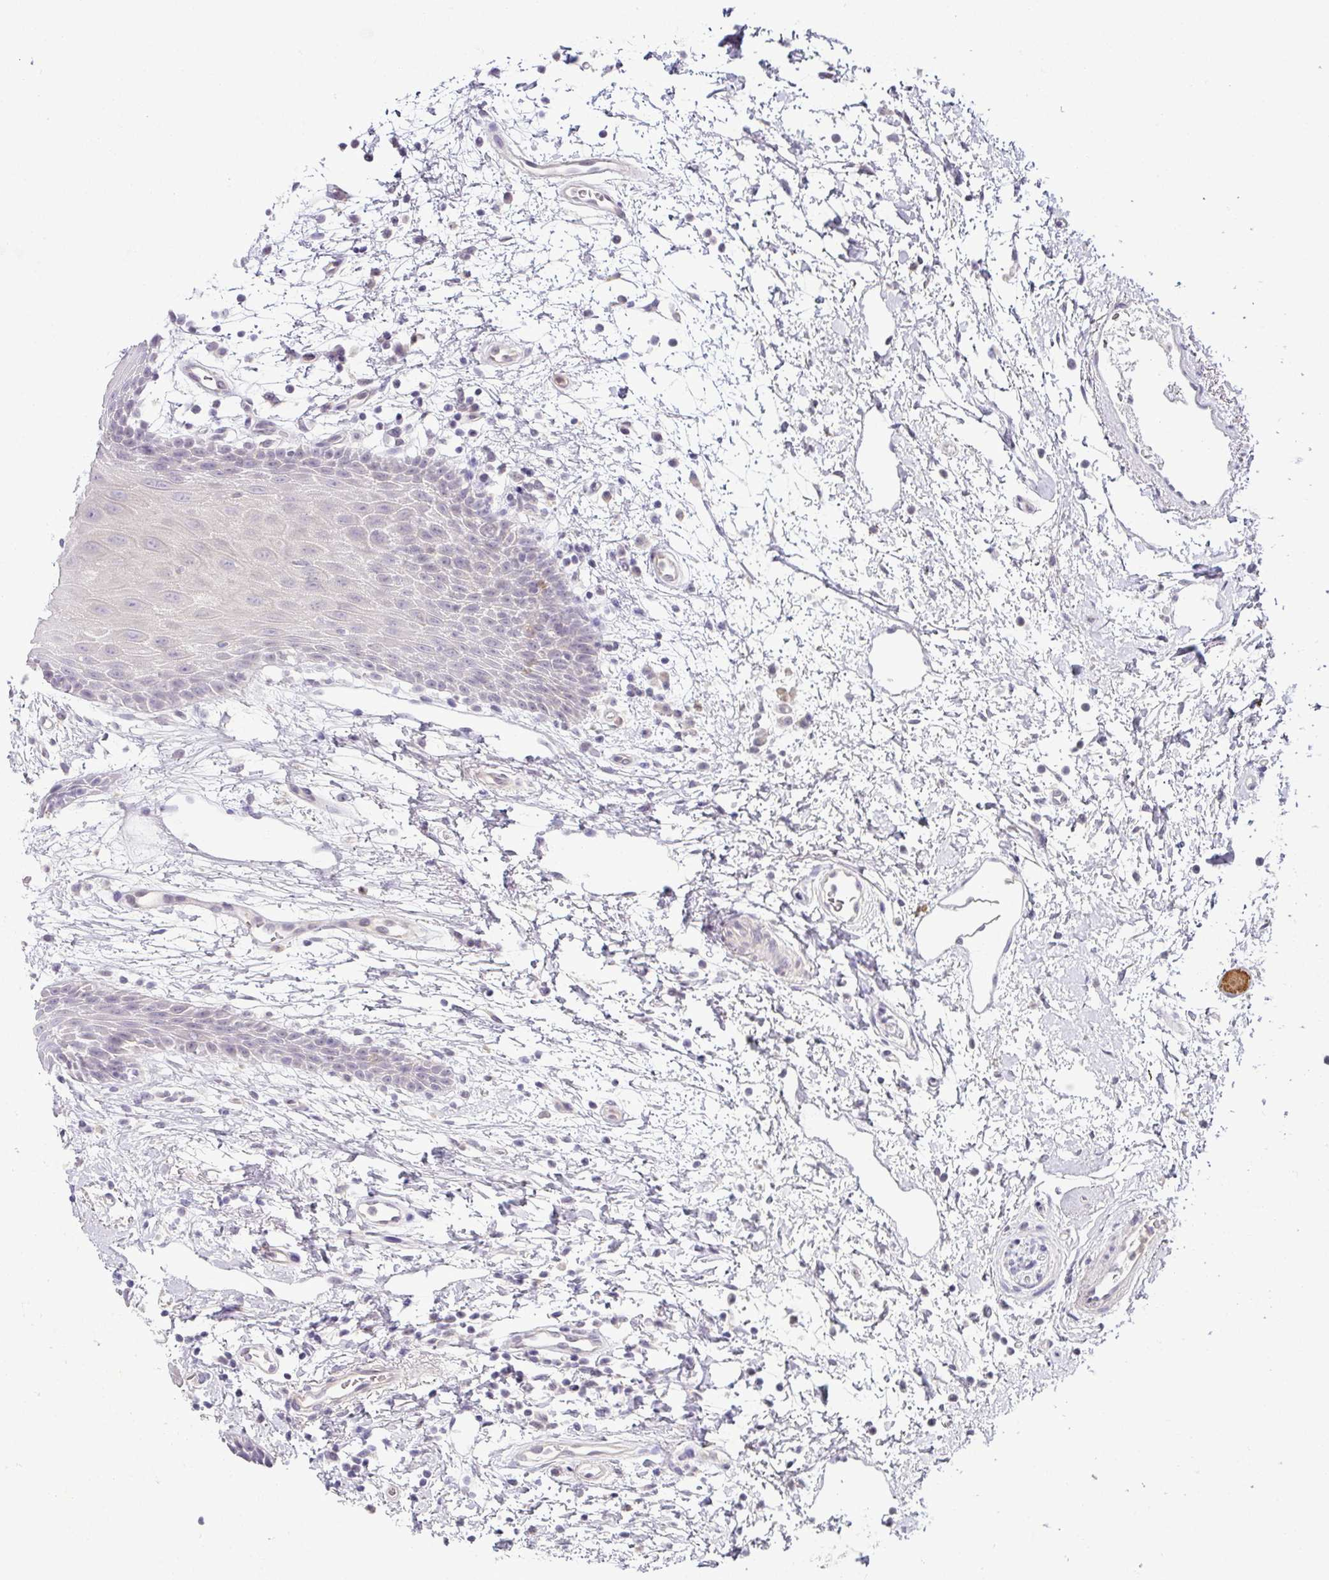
{"staining": {"intensity": "negative", "quantity": "none", "location": "none"}, "tissue": "oral mucosa", "cell_type": "Squamous epithelial cells", "image_type": "normal", "snomed": [{"axis": "morphology", "description": "Normal tissue, NOS"}, {"axis": "topography", "description": "Oral tissue"}, {"axis": "topography", "description": "Tounge, NOS"}], "caption": "A high-resolution histopathology image shows immunohistochemistry staining of benign oral mucosa, which displays no significant expression in squamous epithelial cells.", "gene": "HBEGF", "patient": {"sex": "female", "age": 59}}